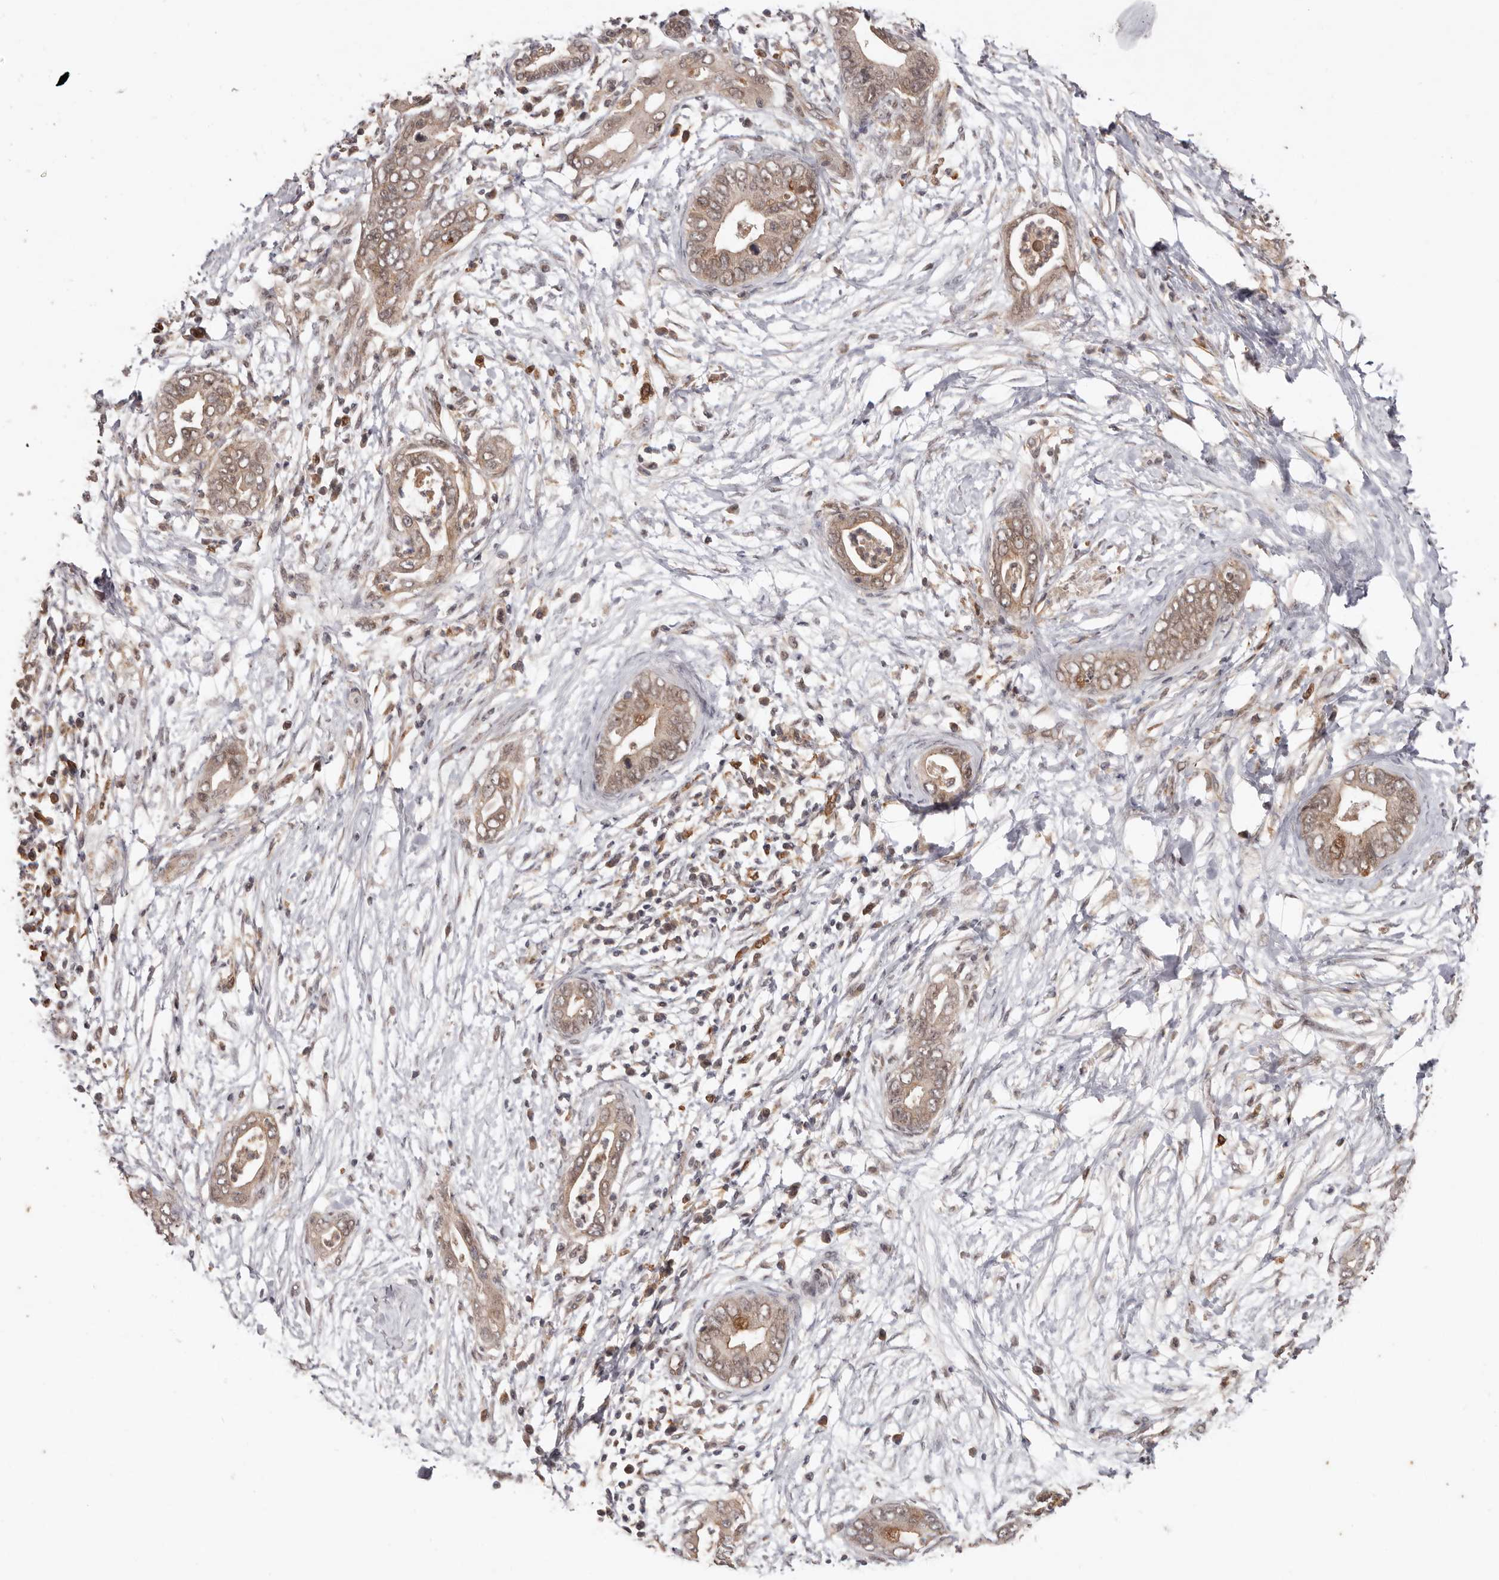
{"staining": {"intensity": "weak", "quantity": ">75%", "location": "cytoplasmic/membranous,nuclear"}, "tissue": "pancreatic cancer", "cell_type": "Tumor cells", "image_type": "cancer", "snomed": [{"axis": "morphology", "description": "Adenocarcinoma, NOS"}, {"axis": "topography", "description": "Pancreas"}], "caption": "Human pancreatic cancer (adenocarcinoma) stained for a protein (brown) demonstrates weak cytoplasmic/membranous and nuclear positive staining in approximately >75% of tumor cells.", "gene": "RSPO2", "patient": {"sex": "male", "age": 75}}